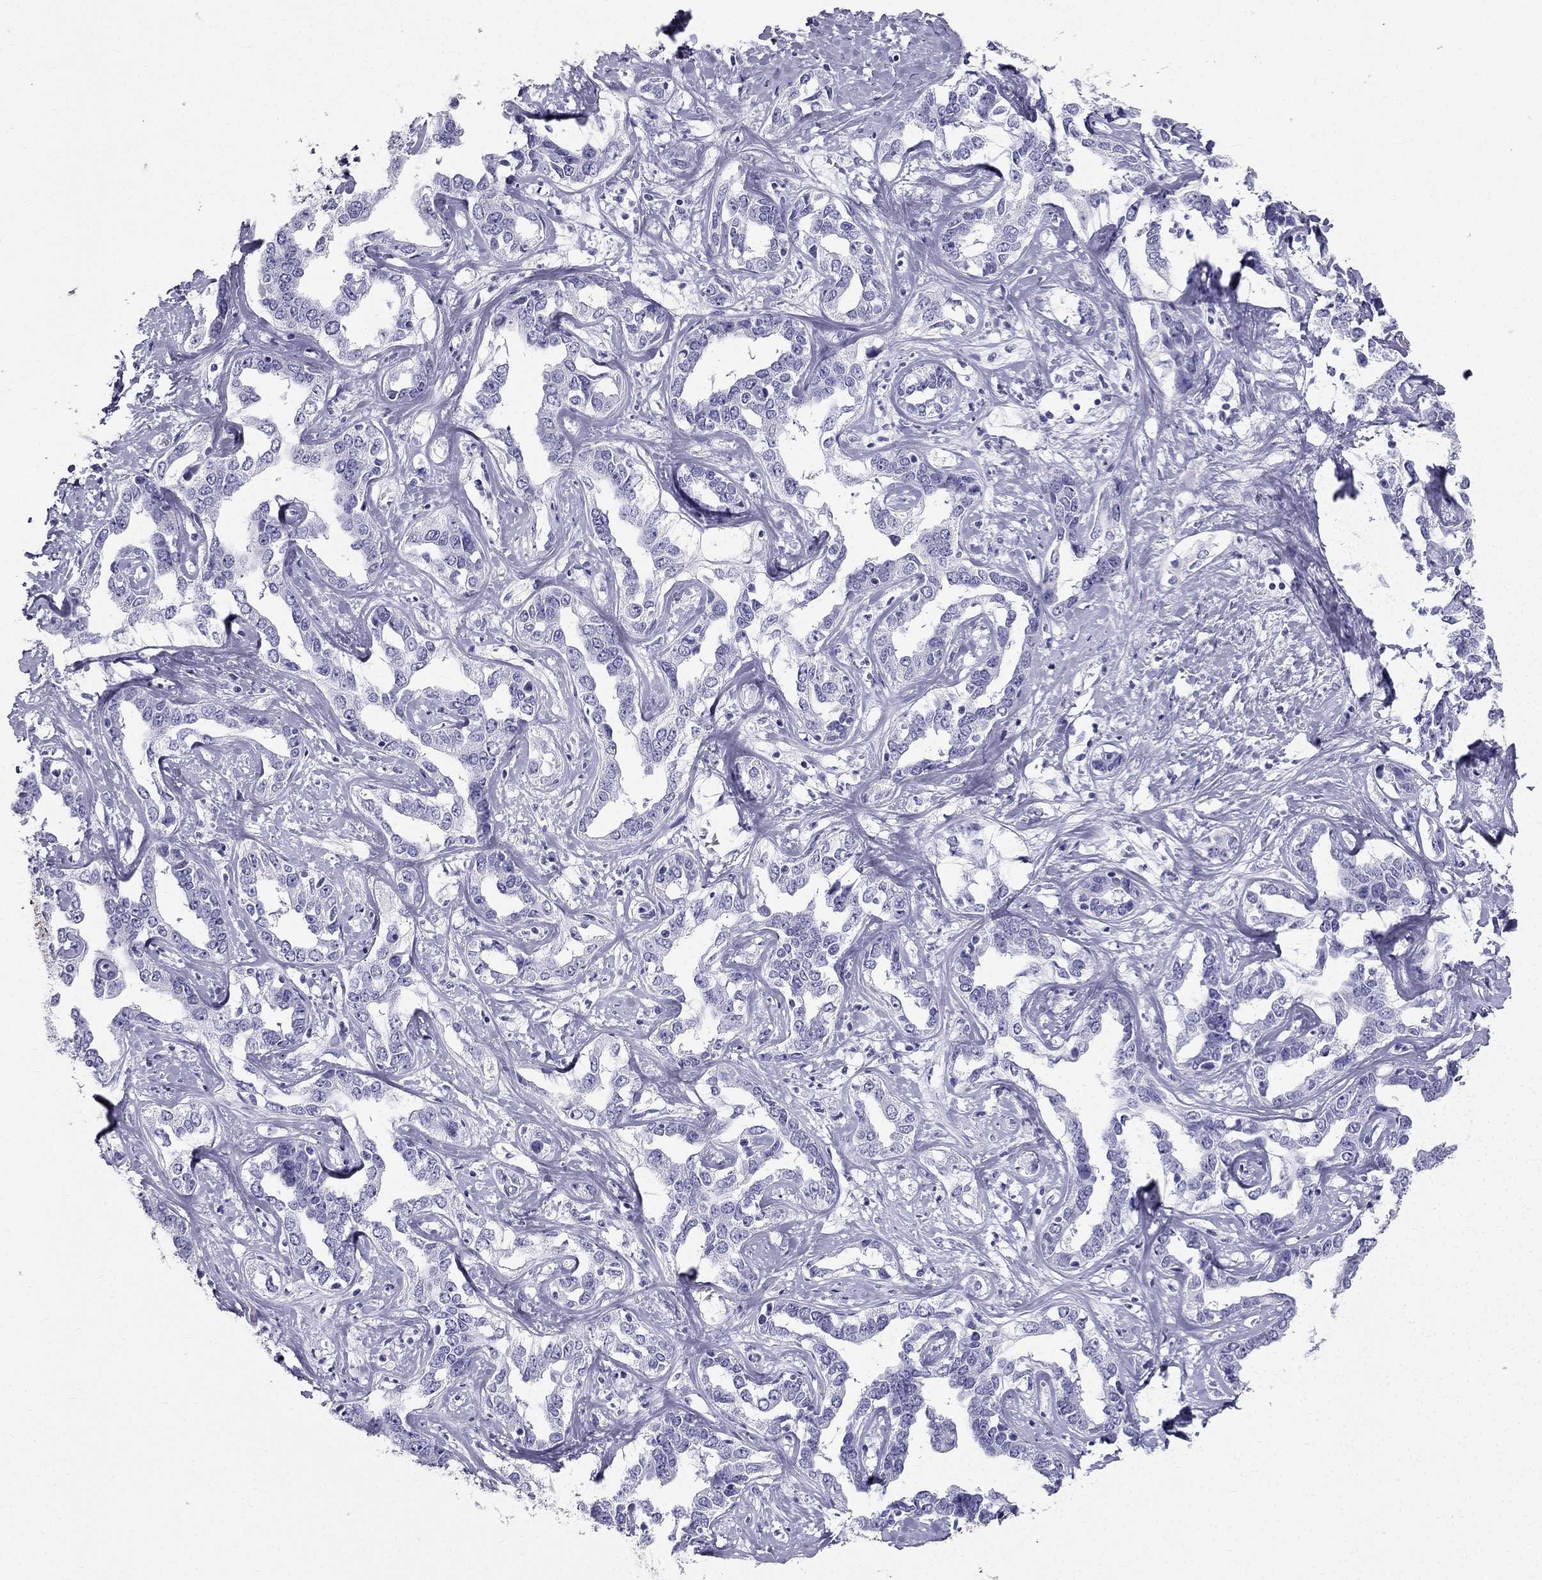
{"staining": {"intensity": "negative", "quantity": "none", "location": "none"}, "tissue": "liver cancer", "cell_type": "Tumor cells", "image_type": "cancer", "snomed": [{"axis": "morphology", "description": "Cholangiocarcinoma"}, {"axis": "topography", "description": "Liver"}], "caption": "DAB (3,3'-diaminobenzidine) immunohistochemical staining of liver cancer exhibits no significant staining in tumor cells.", "gene": "TFF3", "patient": {"sex": "male", "age": 59}}